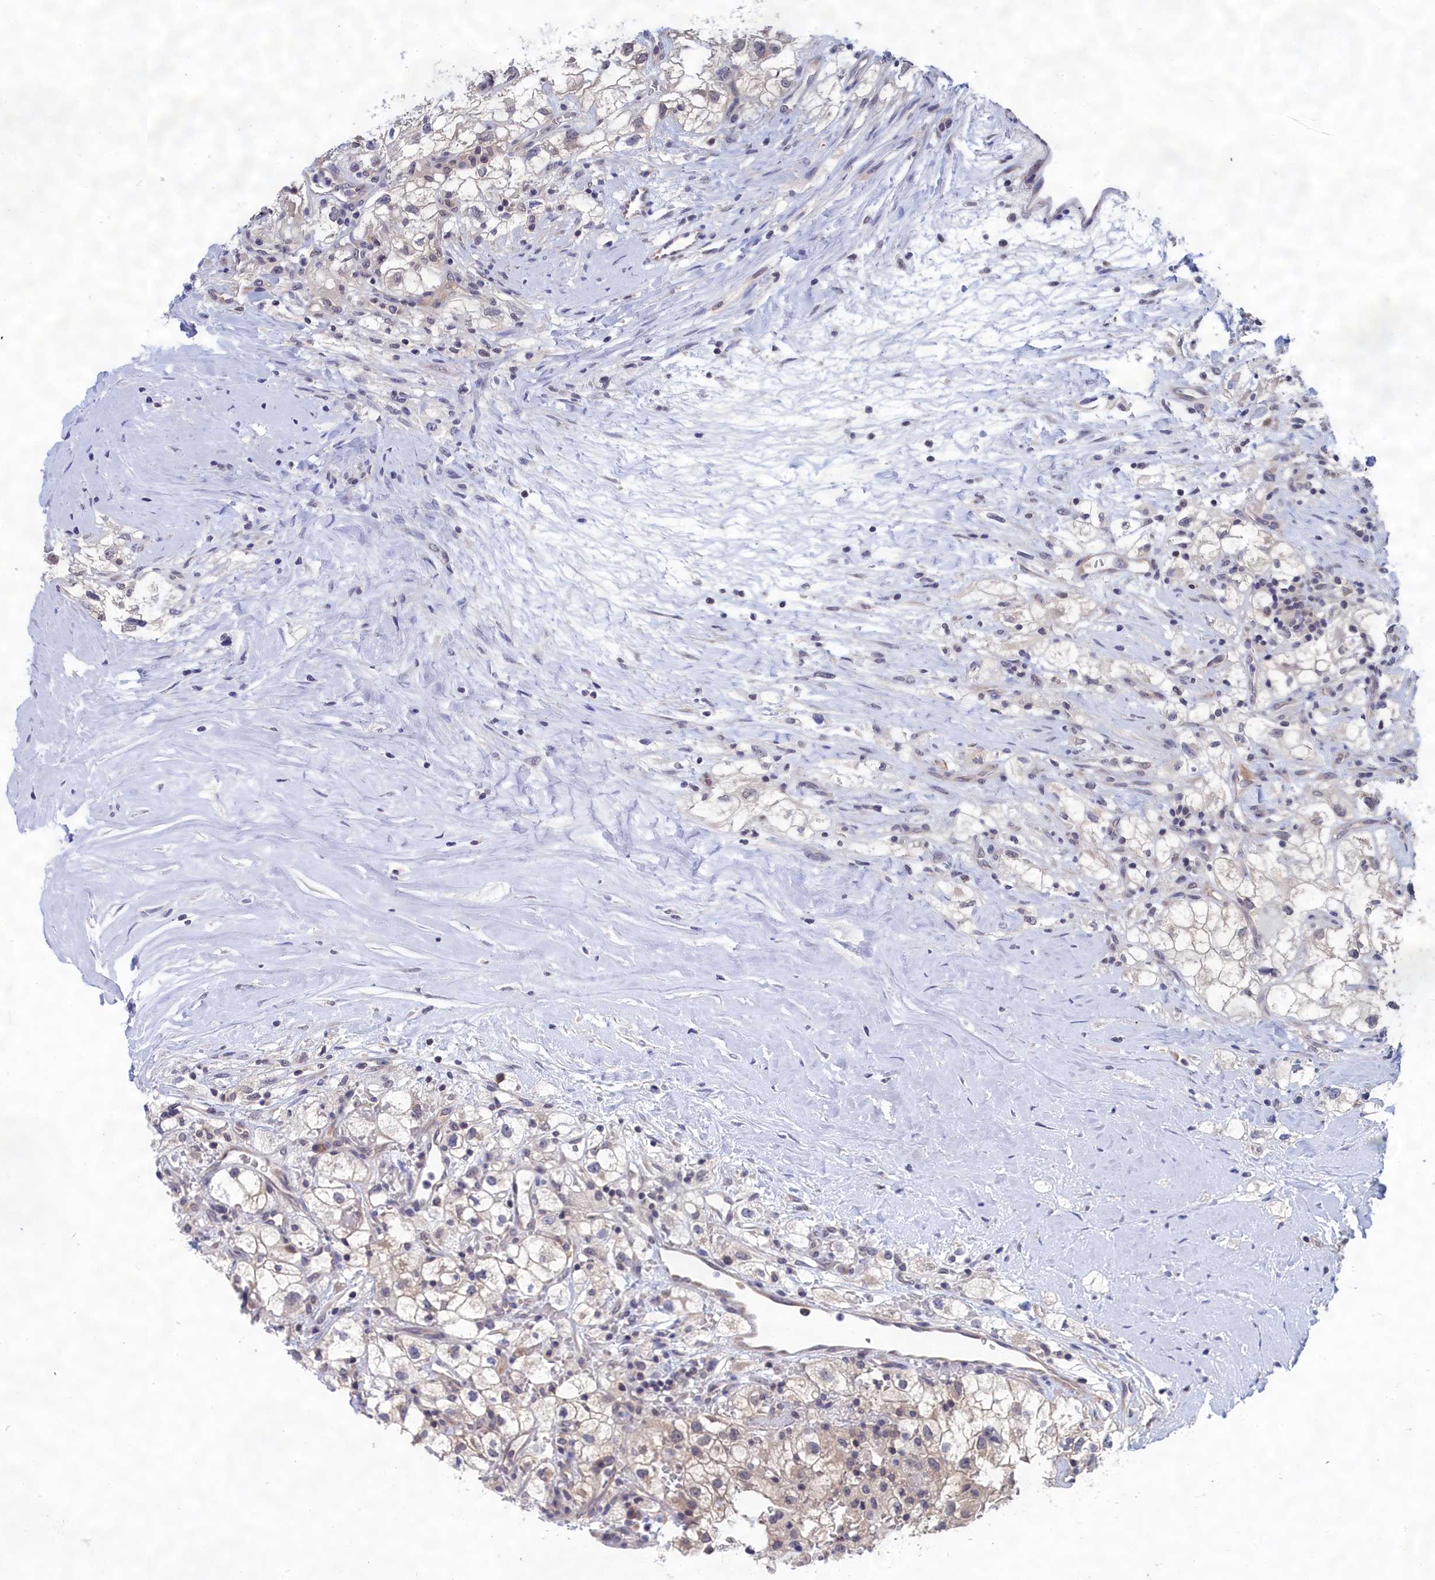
{"staining": {"intensity": "negative", "quantity": "none", "location": "none"}, "tissue": "renal cancer", "cell_type": "Tumor cells", "image_type": "cancer", "snomed": [{"axis": "morphology", "description": "Adenocarcinoma, NOS"}, {"axis": "topography", "description": "Kidney"}], "caption": "IHC histopathology image of adenocarcinoma (renal) stained for a protein (brown), which shows no staining in tumor cells.", "gene": "PGP", "patient": {"sex": "male", "age": 59}}